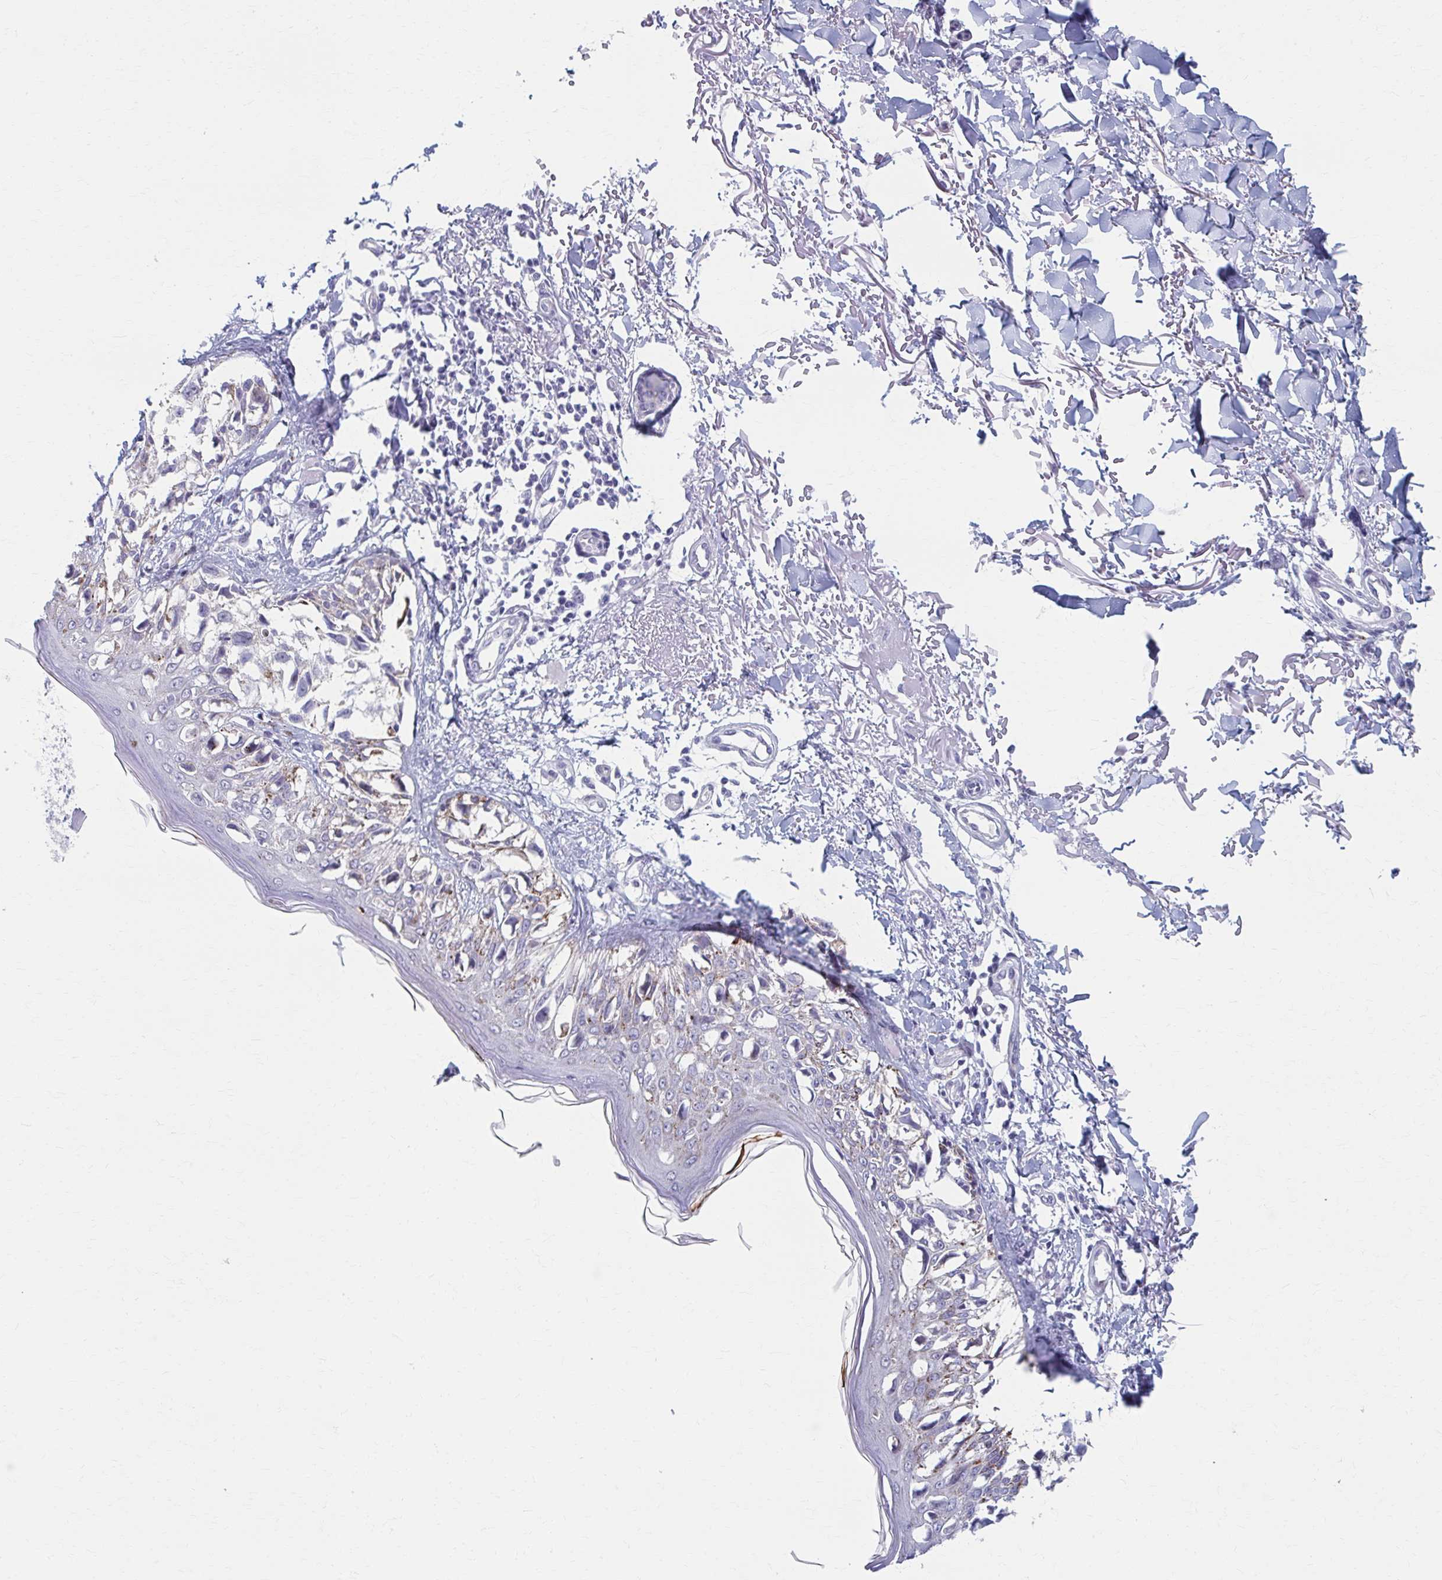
{"staining": {"intensity": "negative", "quantity": "none", "location": "none"}, "tissue": "melanoma", "cell_type": "Tumor cells", "image_type": "cancer", "snomed": [{"axis": "morphology", "description": "Malignant melanoma, NOS"}, {"axis": "topography", "description": "Skin"}], "caption": "Malignant melanoma was stained to show a protein in brown. There is no significant positivity in tumor cells. The staining is performed using DAB (3,3'-diaminobenzidine) brown chromogen with nuclei counter-stained in using hematoxylin.", "gene": "OLFM2", "patient": {"sex": "male", "age": 73}}